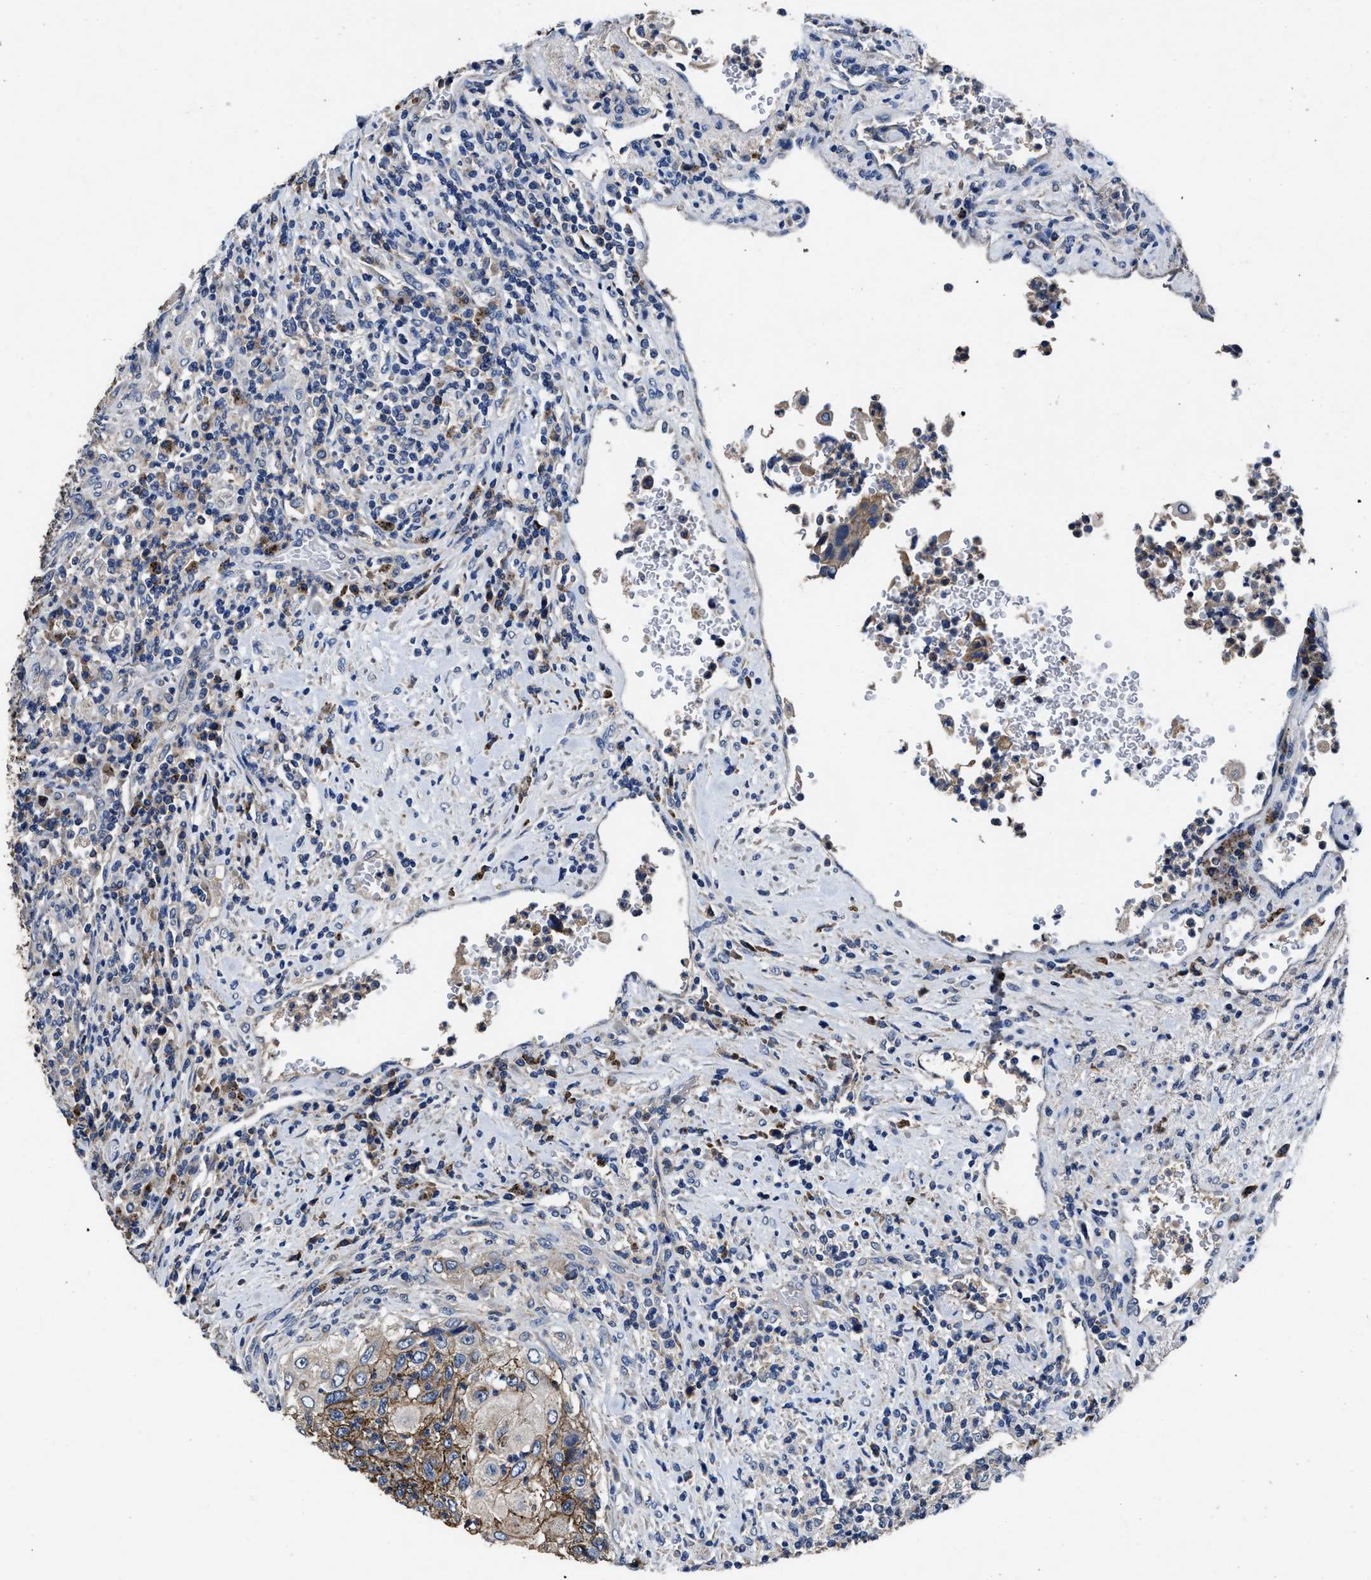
{"staining": {"intensity": "moderate", "quantity": "25%-75%", "location": "cytoplasmic/membranous"}, "tissue": "urothelial cancer", "cell_type": "Tumor cells", "image_type": "cancer", "snomed": [{"axis": "morphology", "description": "Urothelial carcinoma, High grade"}, {"axis": "topography", "description": "Urinary bladder"}], "caption": "IHC image of neoplastic tissue: human urothelial cancer stained using immunohistochemistry demonstrates medium levels of moderate protein expression localized specifically in the cytoplasmic/membranous of tumor cells, appearing as a cytoplasmic/membranous brown color.", "gene": "UBR4", "patient": {"sex": "female", "age": 60}}